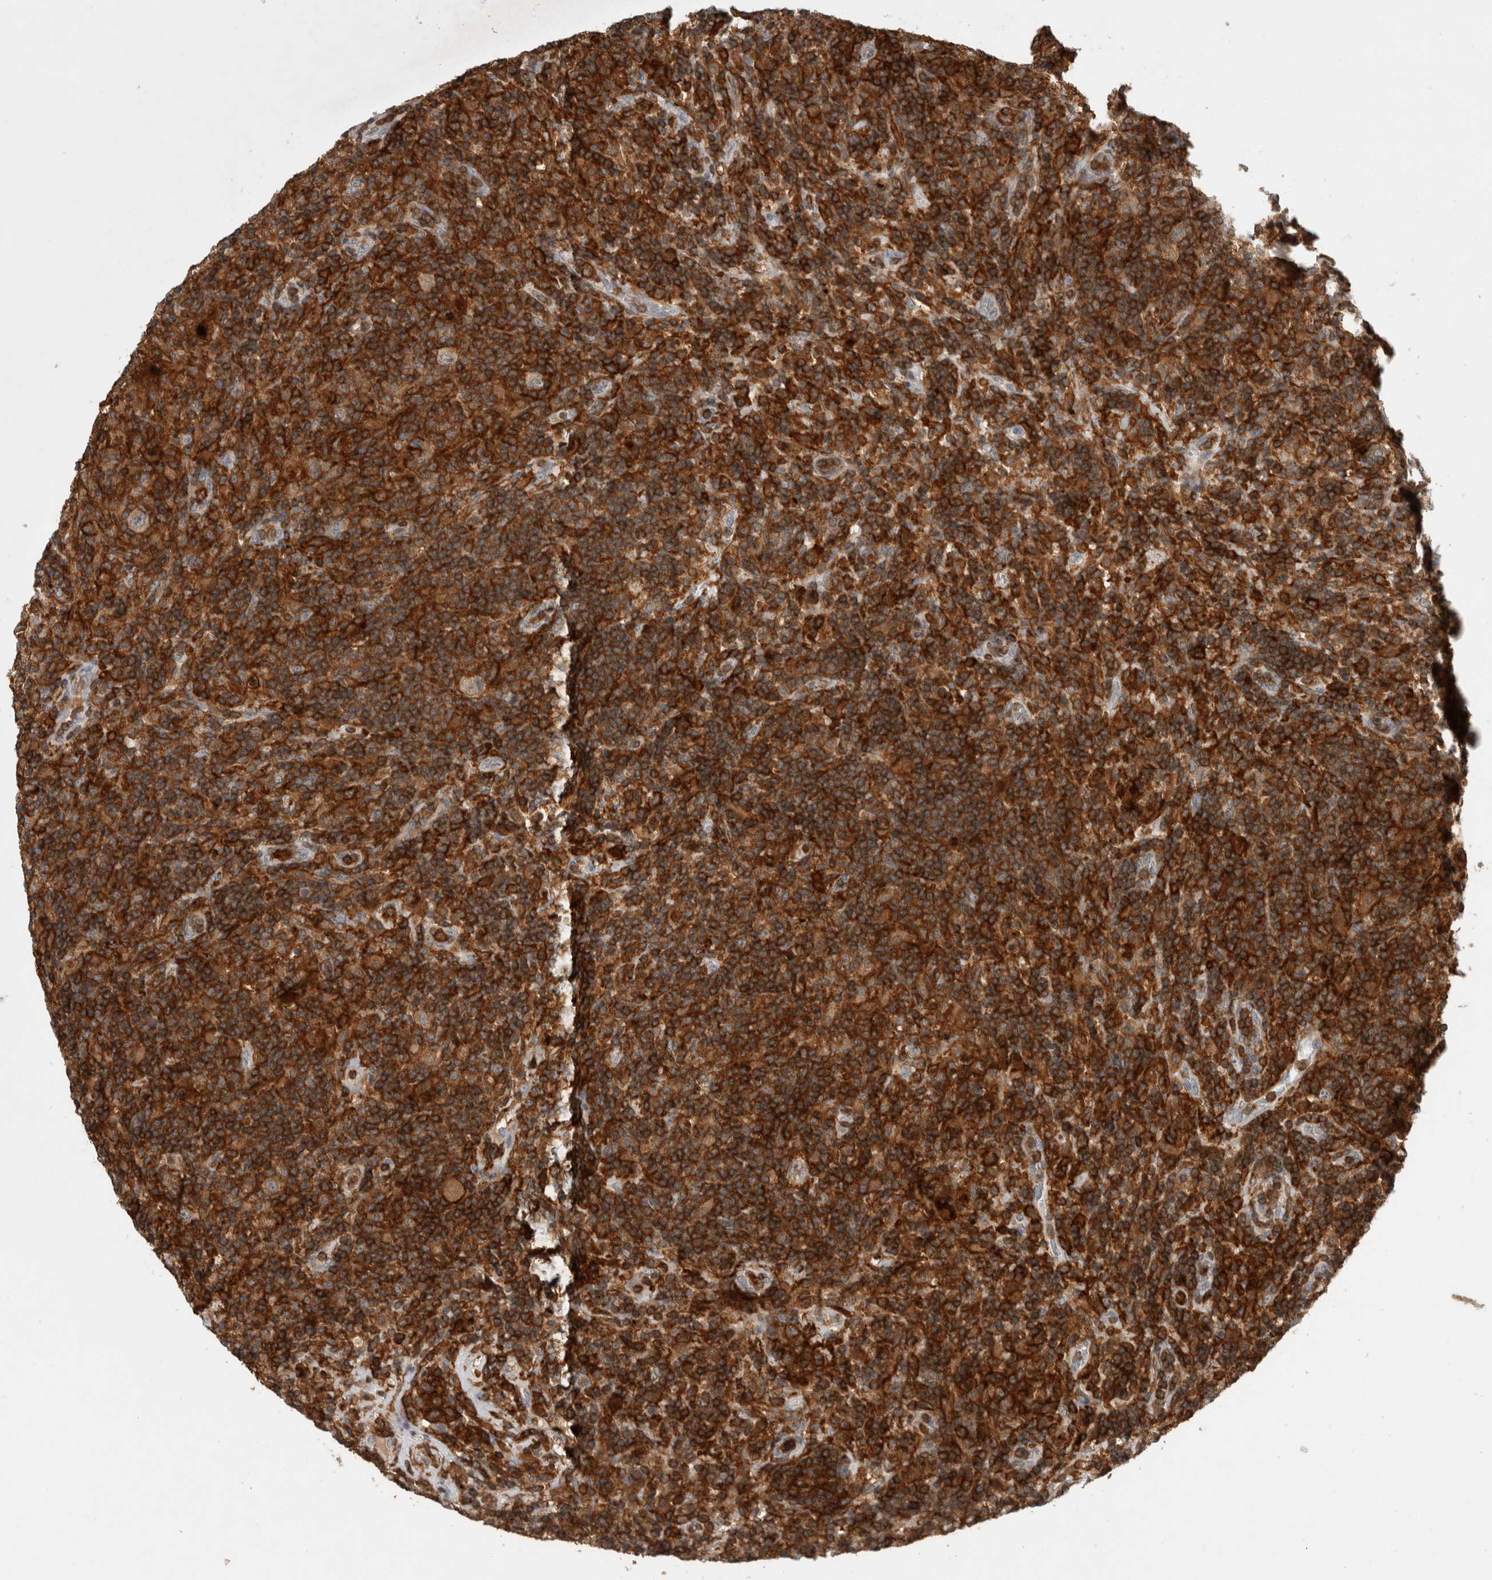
{"staining": {"intensity": "weak", "quantity": "25%-75%", "location": "cytoplasmic/membranous"}, "tissue": "lymphoma", "cell_type": "Tumor cells", "image_type": "cancer", "snomed": [{"axis": "morphology", "description": "Hodgkin's disease, NOS"}, {"axis": "topography", "description": "Lymph node"}], "caption": "Immunohistochemistry (IHC) micrograph of lymphoma stained for a protein (brown), which demonstrates low levels of weak cytoplasmic/membranous staining in about 25%-75% of tumor cells.", "gene": "GFRA2", "patient": {"sex": "male", "age": 70}}